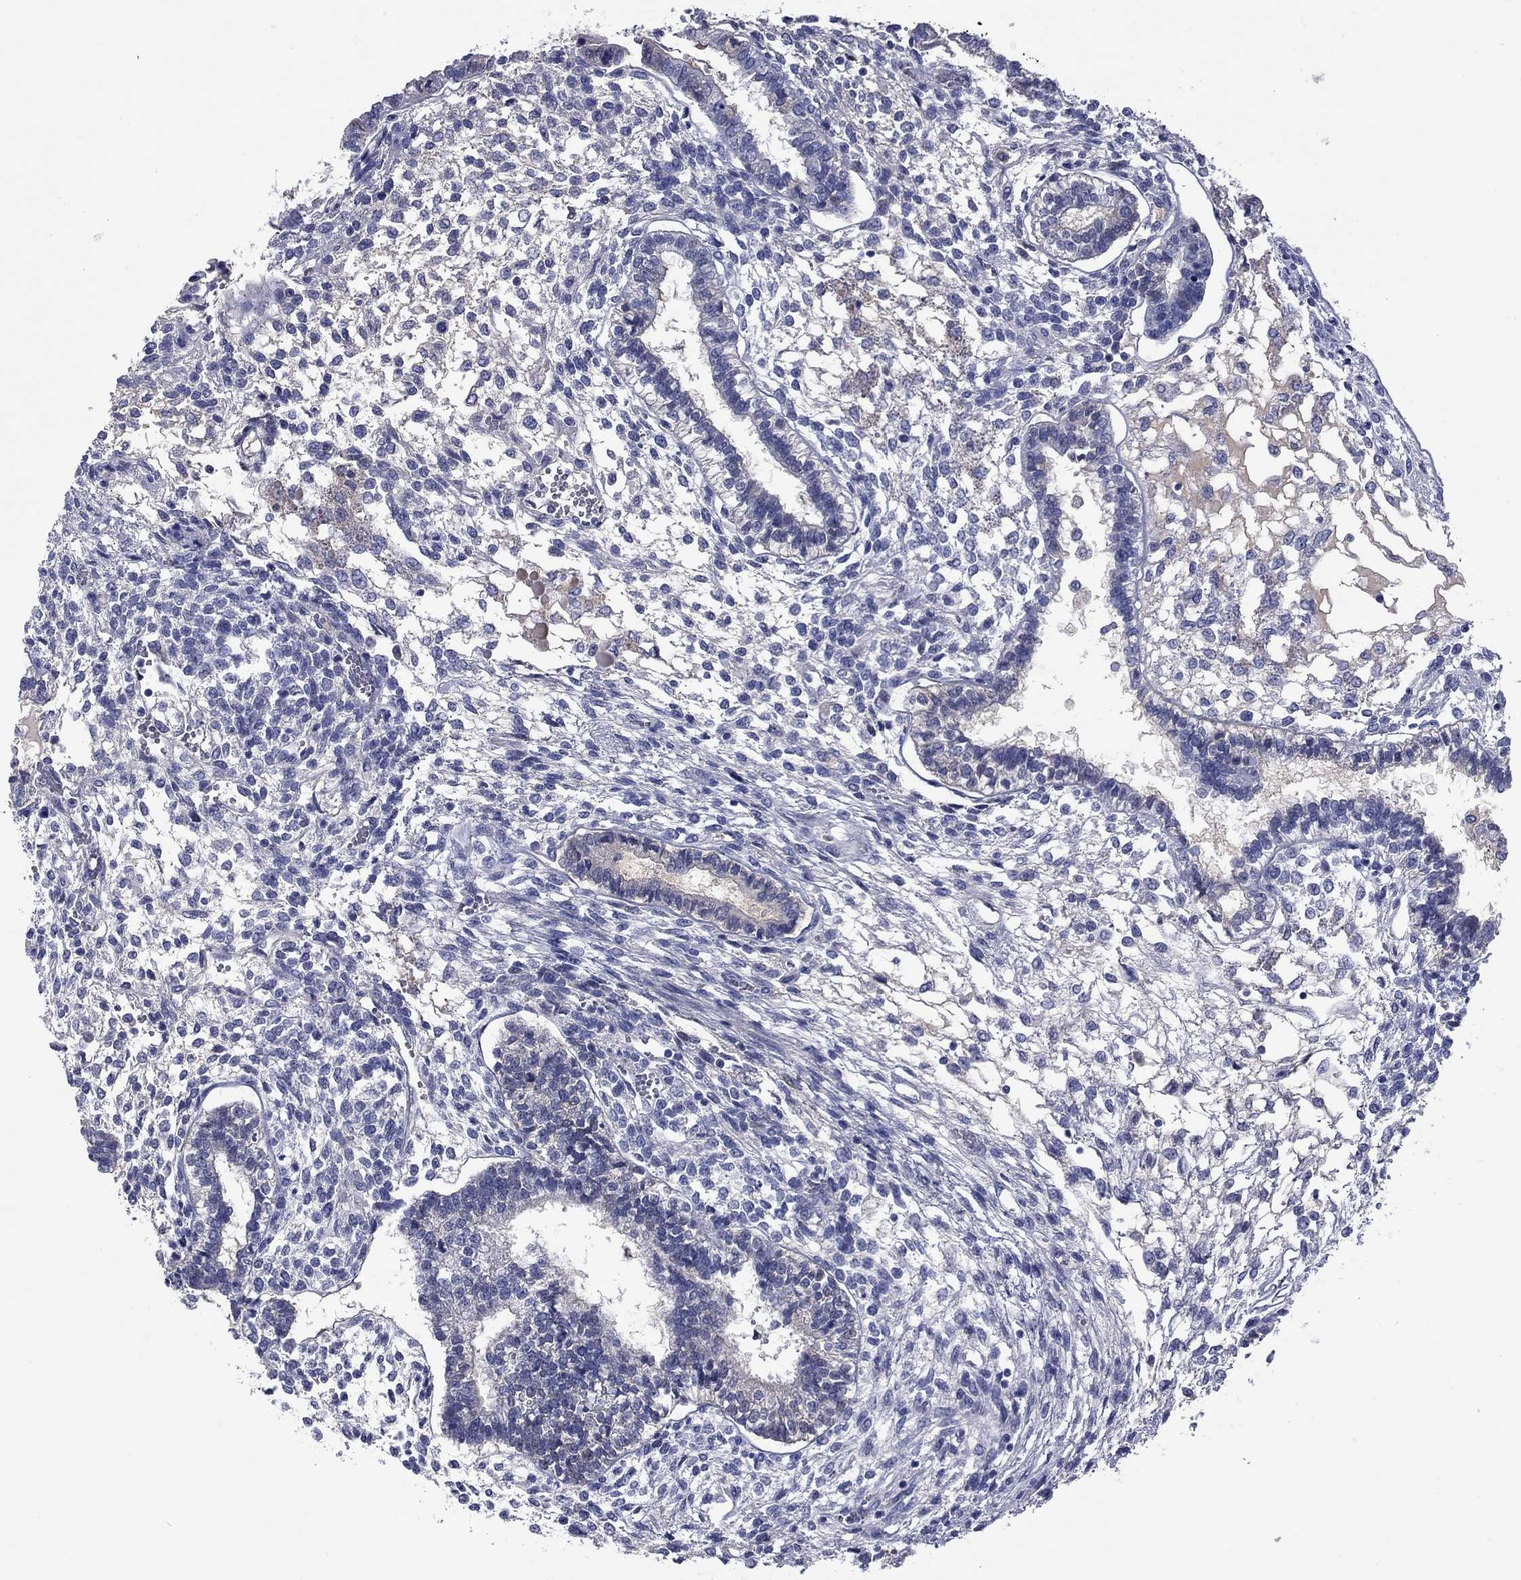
{"staining": {"intensity": "negative", "quantity": "none", "location": "none"}, "tissue": "testis cancer", "cell_type": "Tumor cells", "image_type": "cancer", "snomed": [{"axis": "morphology", "description": "Carcinoma, Embryonal, NOS"}, {"axis": "topography", "description": "Testis"}], "caption": "IHC photomicrograph of neoplastic tissue: human testis cancer stained with DAB (3,3'-diaminobenzidine) shows no significant protein staining in tumor cells.", "gene": "UNC119B", "patient": {"sex": "male", "age": 37}}